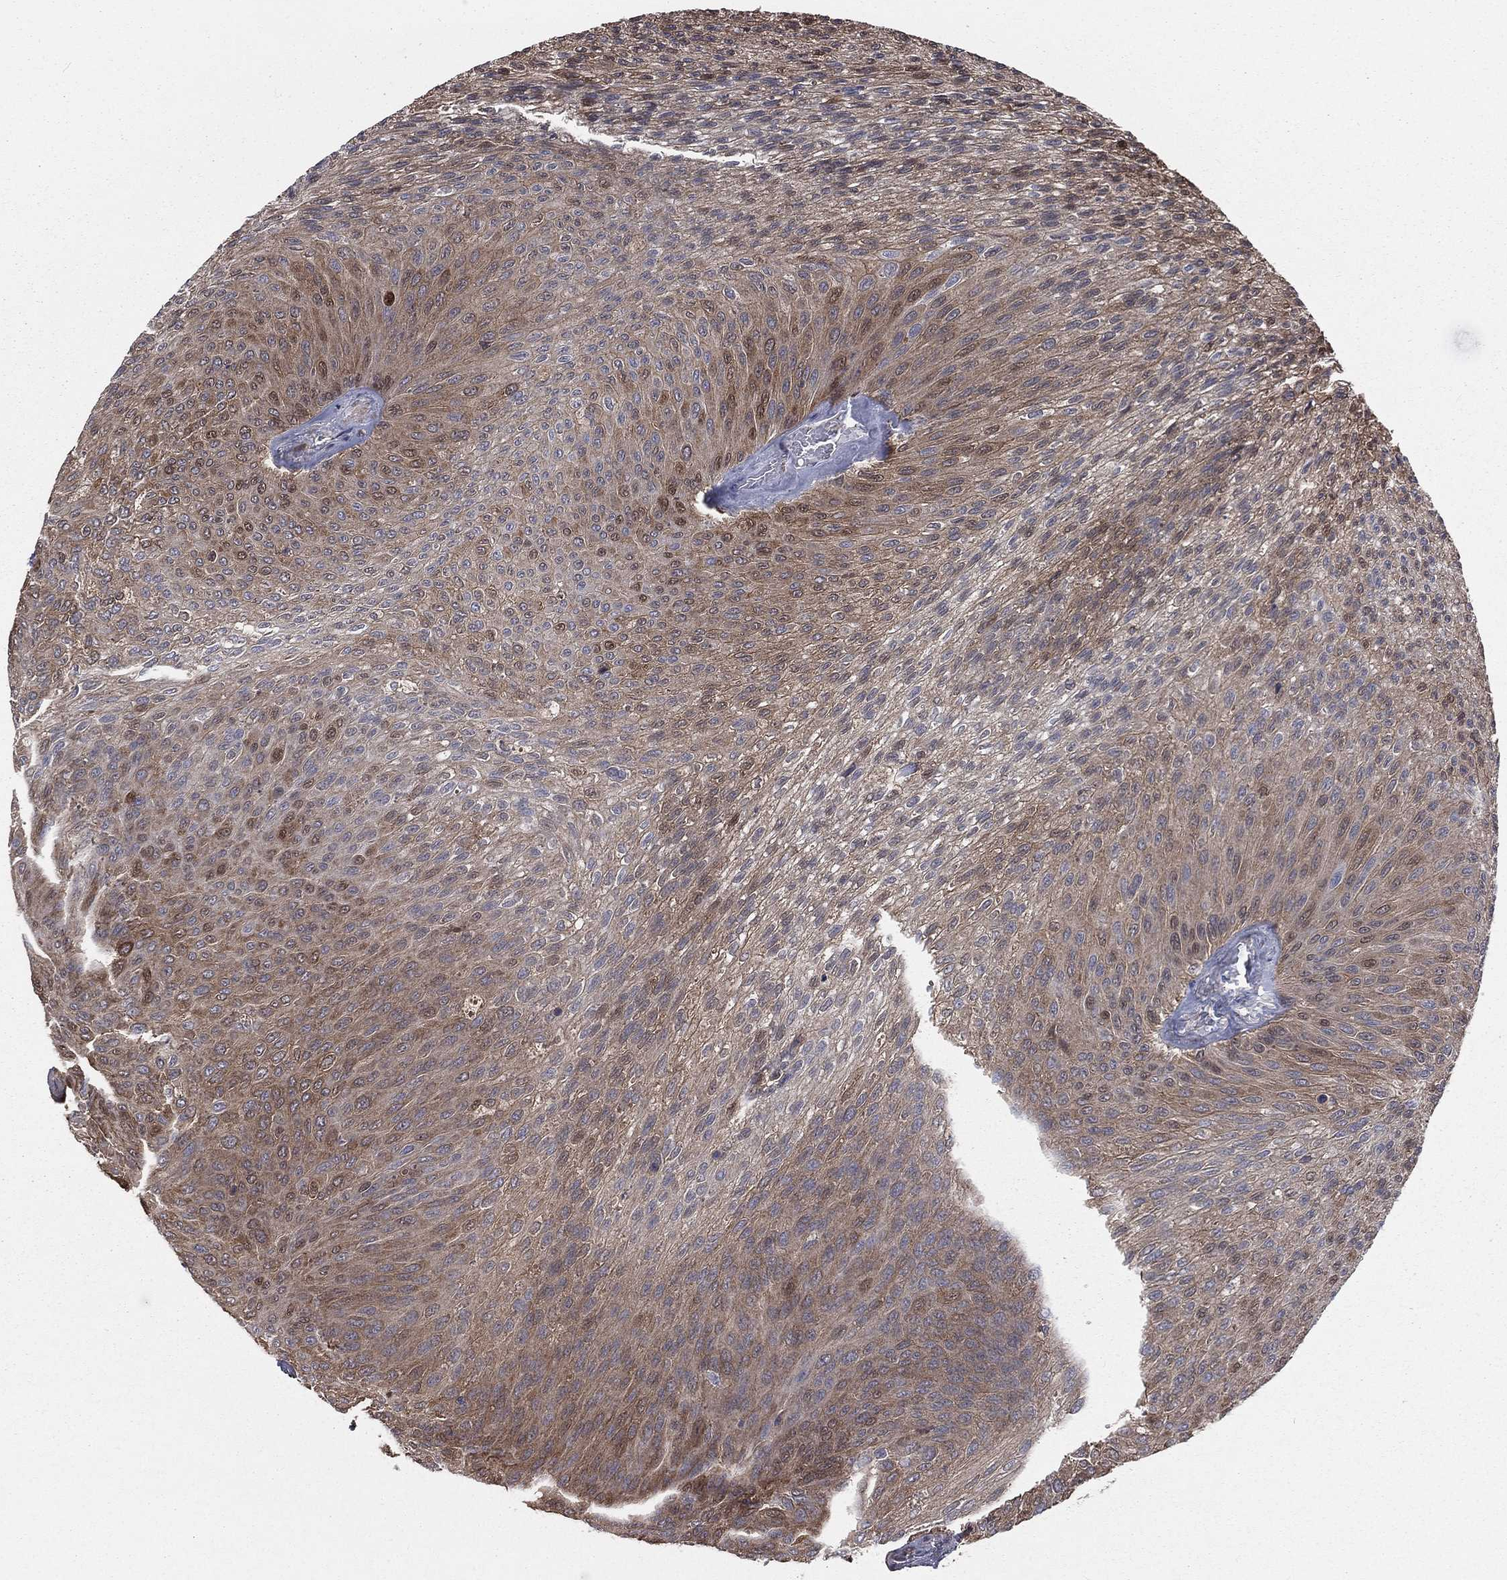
{"staining": {"intensity": "weak", "quantity": "<25%", "location": "cytoplasmic/membranous"}, "tissue": "urothelial cancer", "cell_type": "Tumor cells", "image_type": "cancer", "snomed": [{"axis": "morphology", "description": "Urothelial carcinoma, Low grade"}, {"axis": "topography", "description": "Ureter, NOS"}, {"axis": "topography", "description": "Urinary bladder"}], "caption": "Tumor cells show no significant protein expression in urothelial carcinoma (low-grade).", "gene": "TBC1D2", "patient": {"sex": "male", "age": 78}}